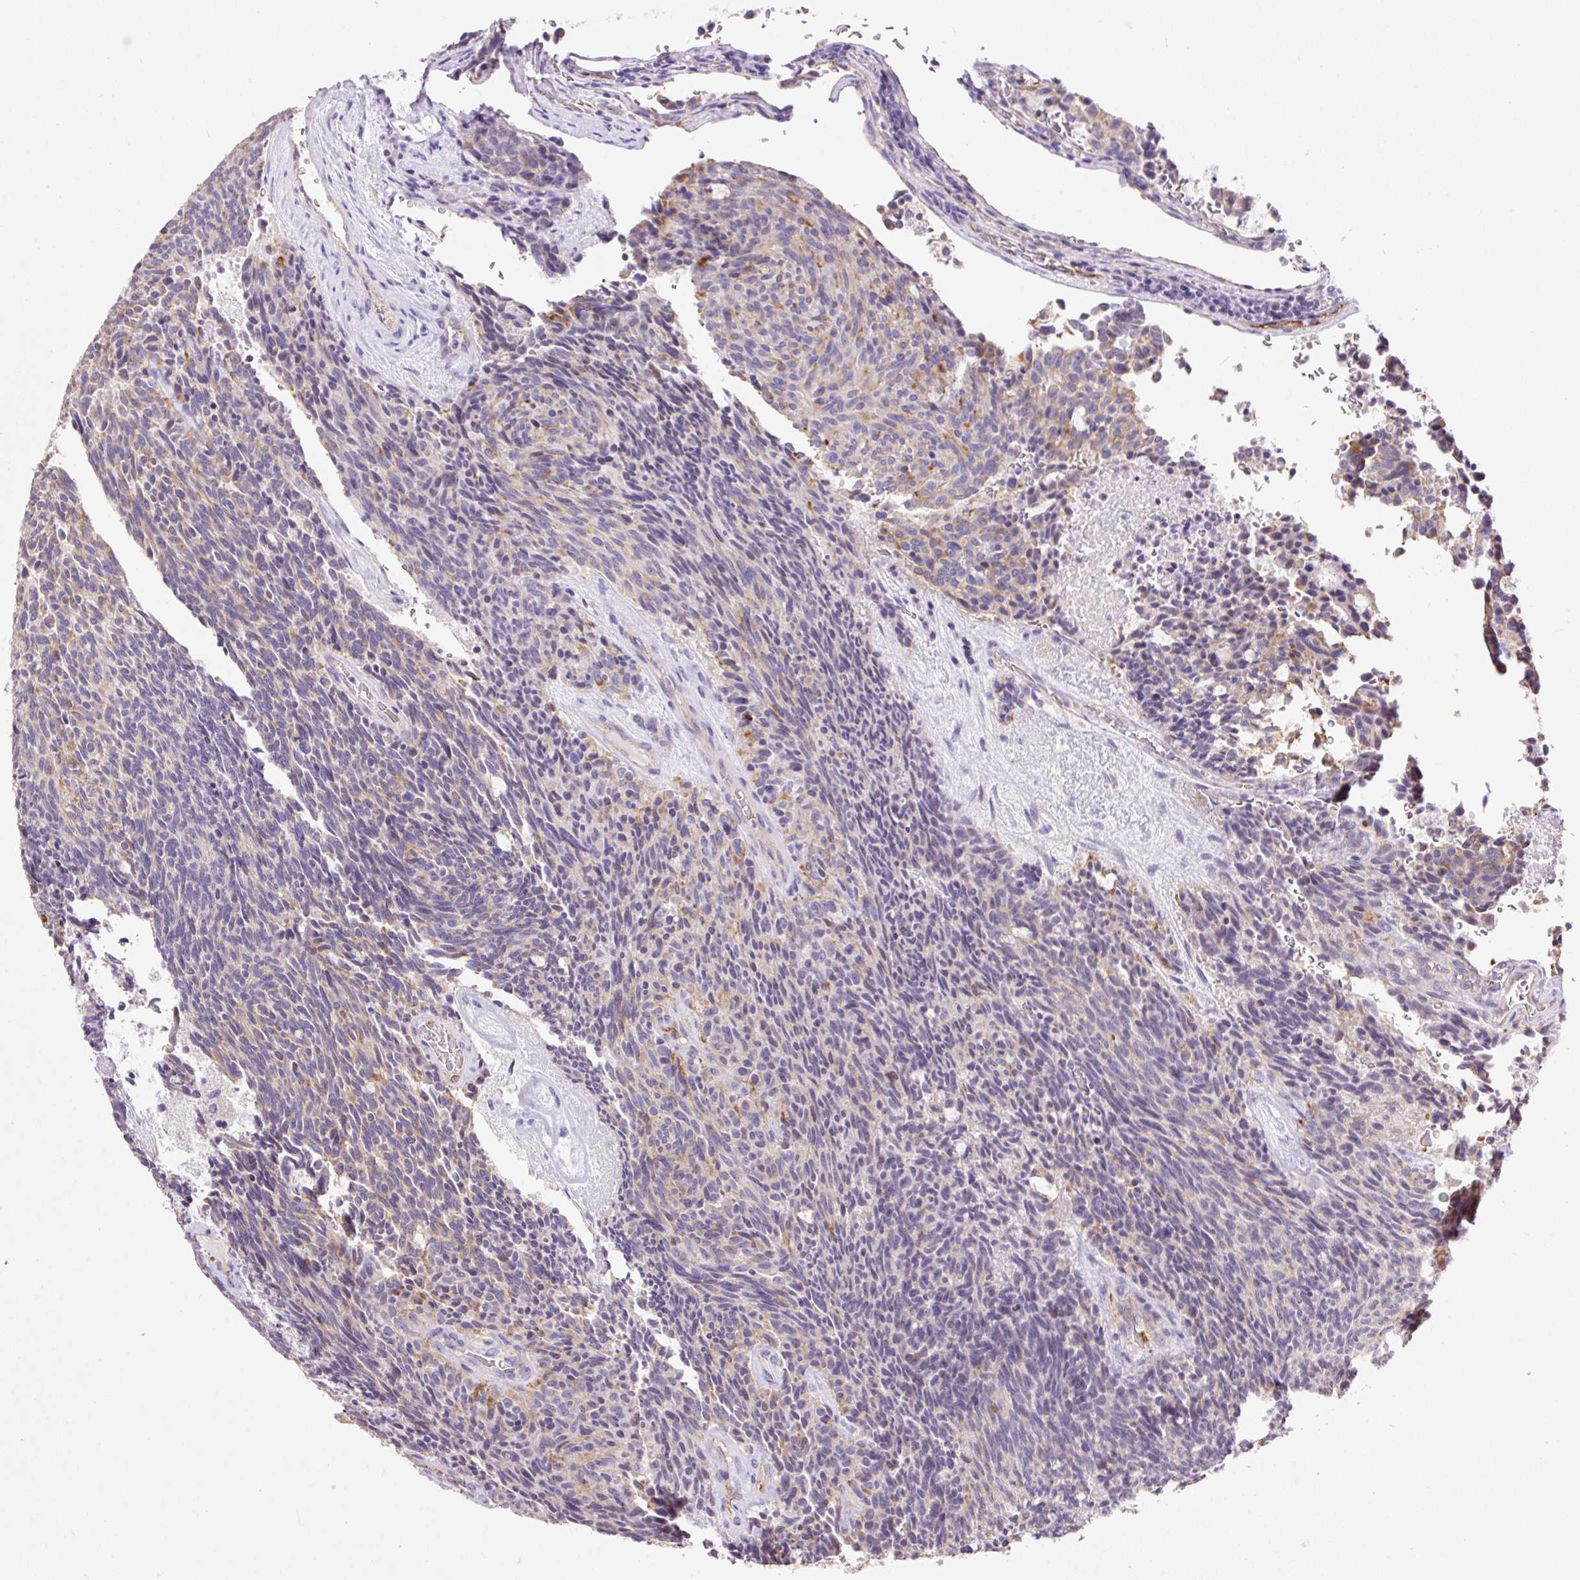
{"staining": {"intensity": "weak", "quantity": "<25%", "location": "cytoplasmic/membranous"}, "tissue": "carcinoid", "cell_type": "Tumor cells", "image_type": "cancer", "snomed": [{"axis": "morphology", "description": "Carcinoid, malignant, NOS"}, {"axis": "topography", "description": "Pancreas"}], "caption": "Tumor cells show no significant expression in malignant carcinoid.", "gene": "MAGEB16", "patient": {"sex": "female", "age": 54}}